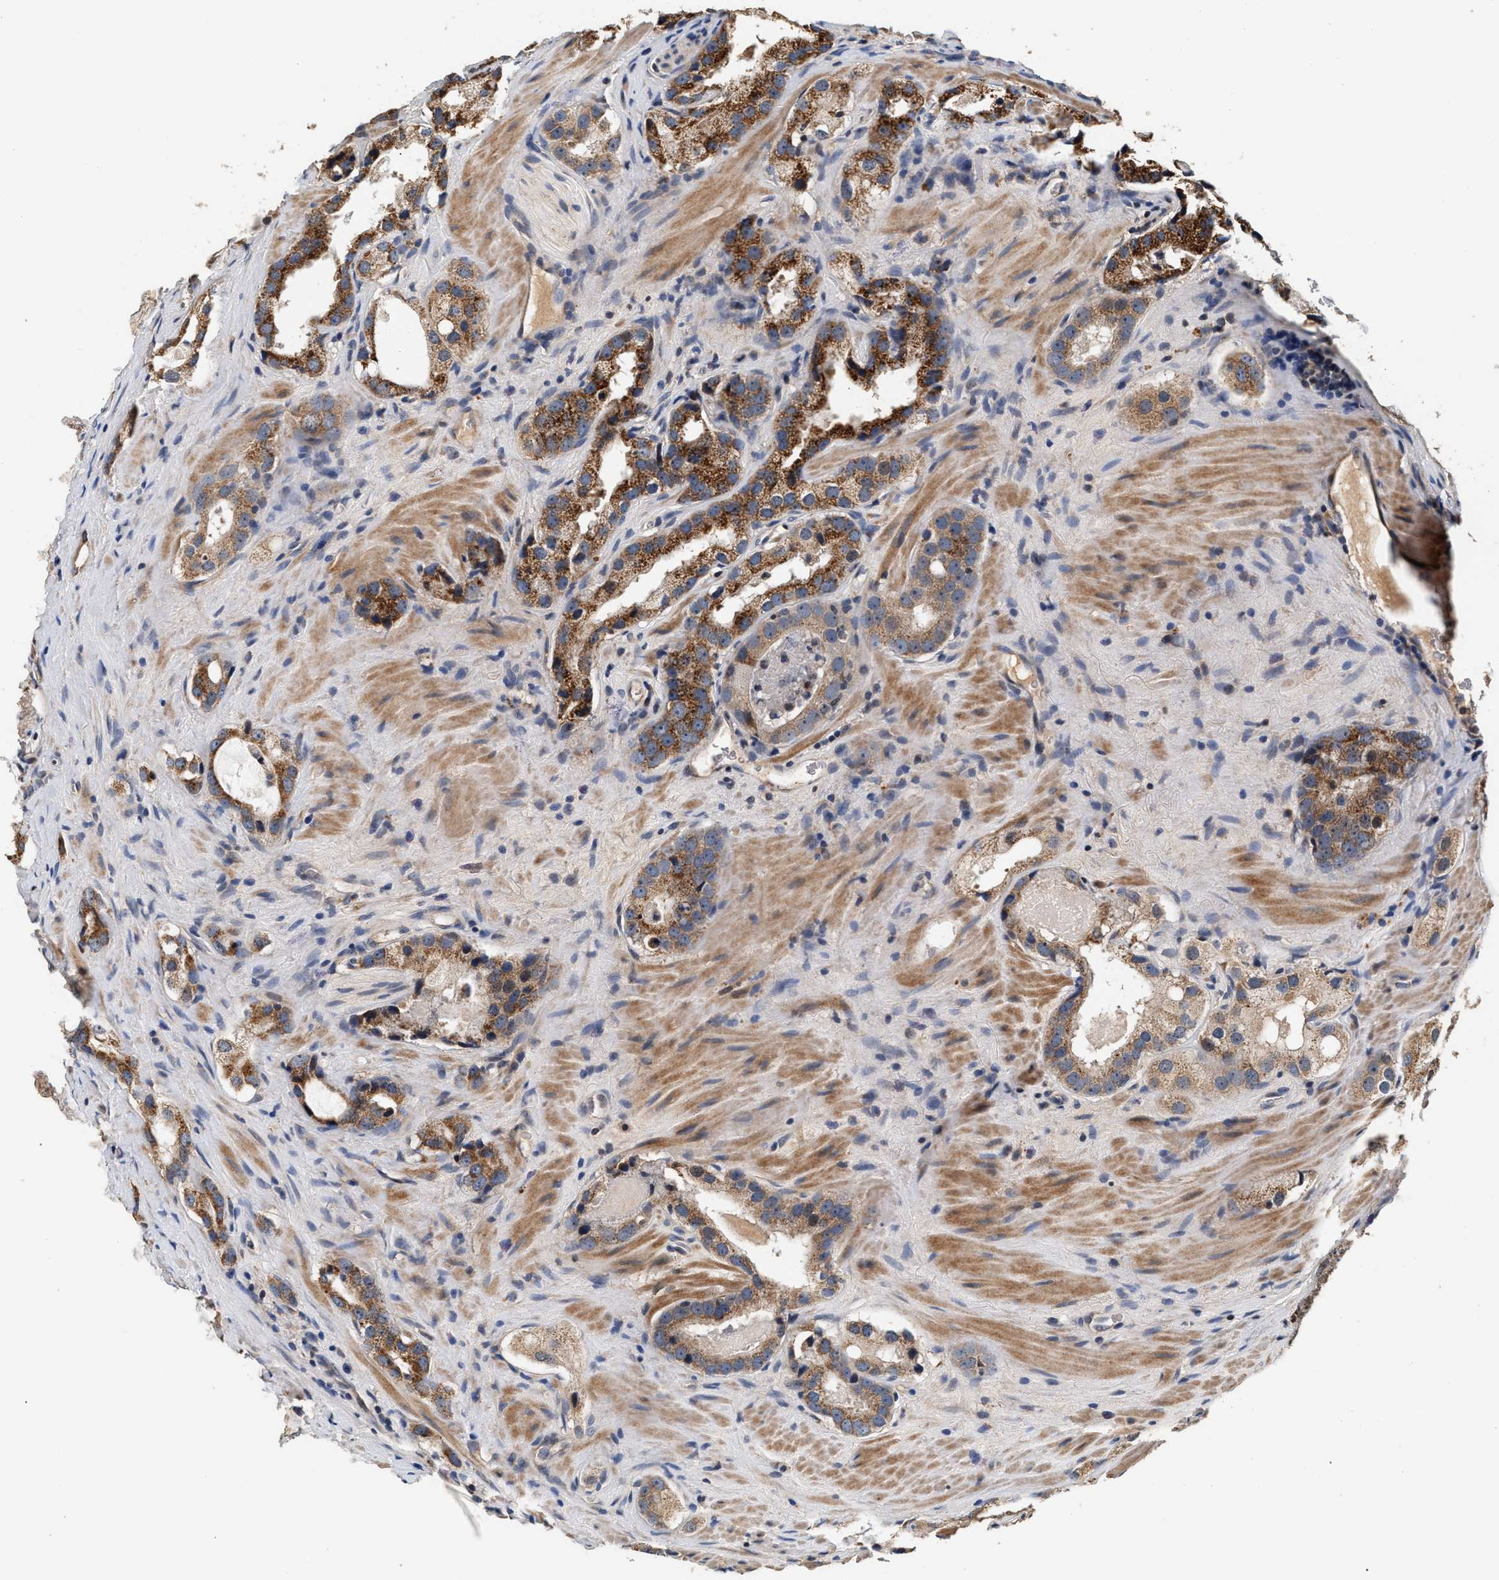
{"staining": {"intensity": "moderate", "quantity": ">75%", "location": "cytoplasmic/membranous"}, "tissue": "prostate cancer", "cell_type": "Tumor cells", "image_type": "cancer", "snomed": [{"axis": "morphology", "description": "Adenocarcinoma, High grade"}, {"axis": "topography", "description": "Prostate"}], "caption": "Immunohistochemical staining of prostate cancer (high-grade adenocarcinoma) reveals moderate cytoplasmic/membranous protein staining in approximately >75% of tumor cells. The protein is shown in brown color, while the nuclei are stained blue.", "gene": "PTGR3", "patient": {"sex": "male", "age": 63}}